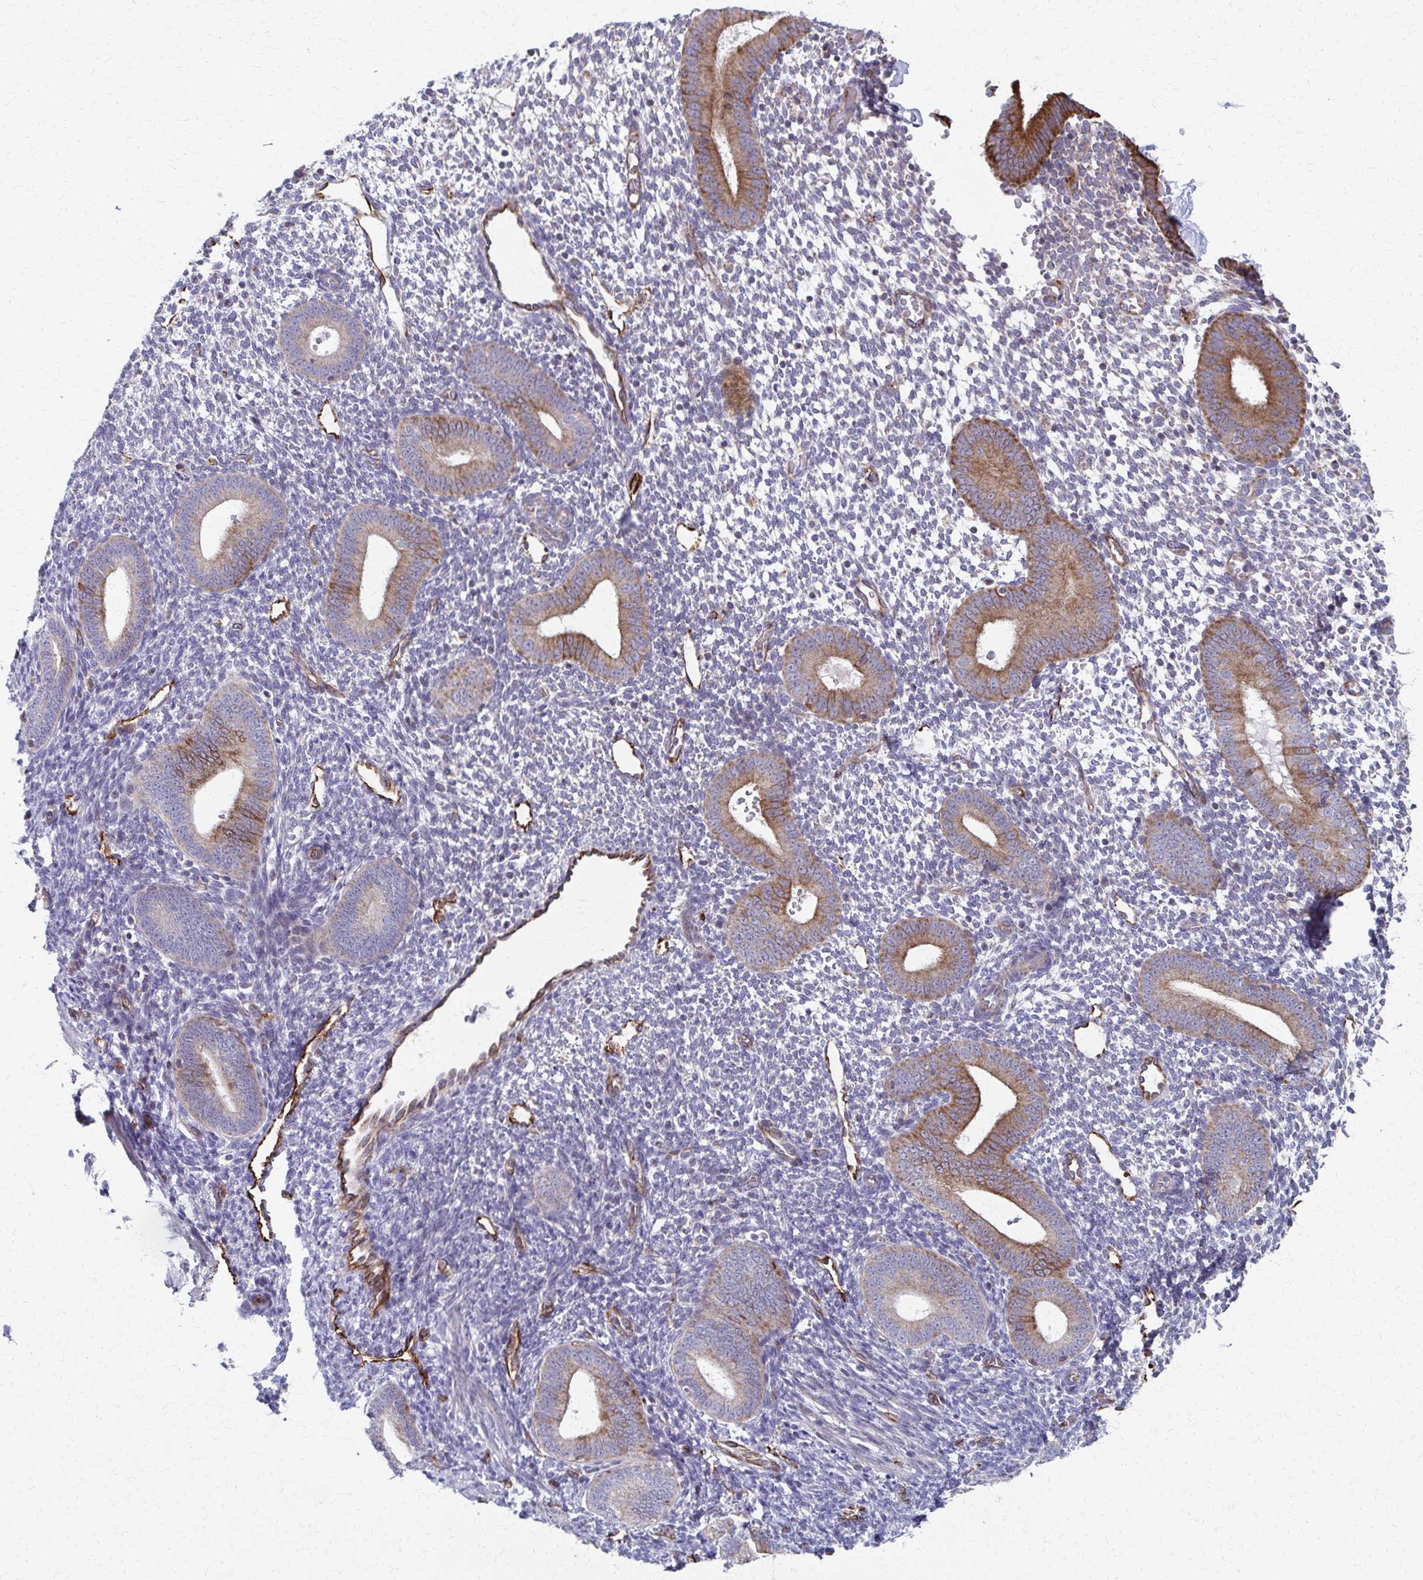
{"staining": {"intensity": "negative", "quantity": "none", "location": "none"}, "tissue": "endometrium", "cell_type": "Cells in endometrial stroma", "image_type": "normal", "snomed": [{"axis": "morphology", "description": "Normal tissue, NOS"}, {"axis": "topography", "description": "Endometrium"}], "caption": "This is an immunohistochemistry photomicrograph of benign human endometrium. There is no staining in cells in endometrial stroma.", "gene": "FAHD1", "patient": {"sex": "female", "age": 40}}